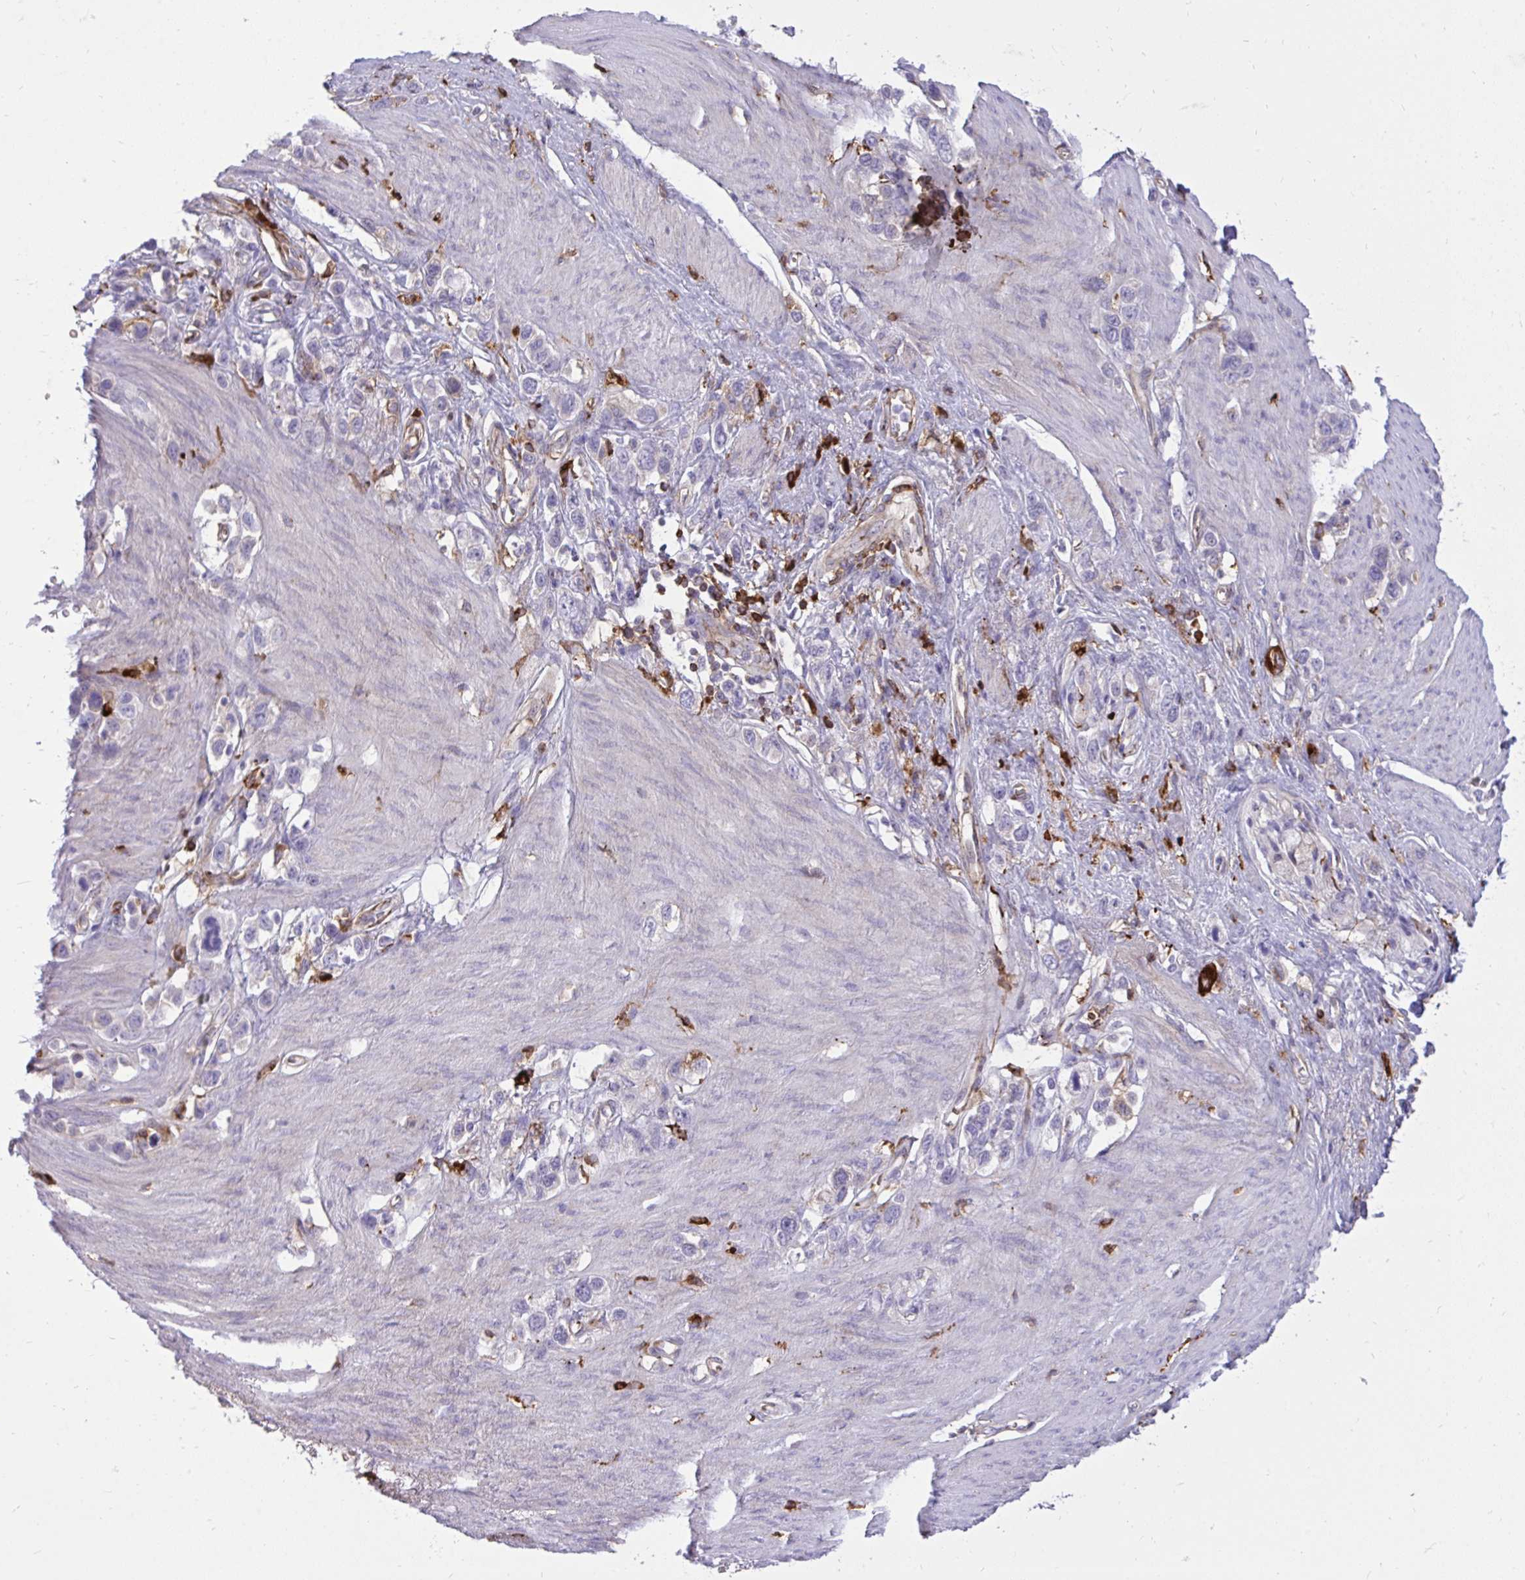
{"staining": {"intensity": "negative", "quantity": "none", "location": "none"}, "tissue": "stomach cancer", "cell_type": "Tumor cells", "image_type": "cancer", "snomed": [{"axis": "morphology", "description": "Adenocarcinoma, NOS"}, {"axis": "topography", "description": "Stomach"}], "caption": "Stomach cancer was stained to show a protein in brown. There is no significant positivity in tumor cells.", "gene": "F2", "patient": {"sex": "female", "age": 65}}